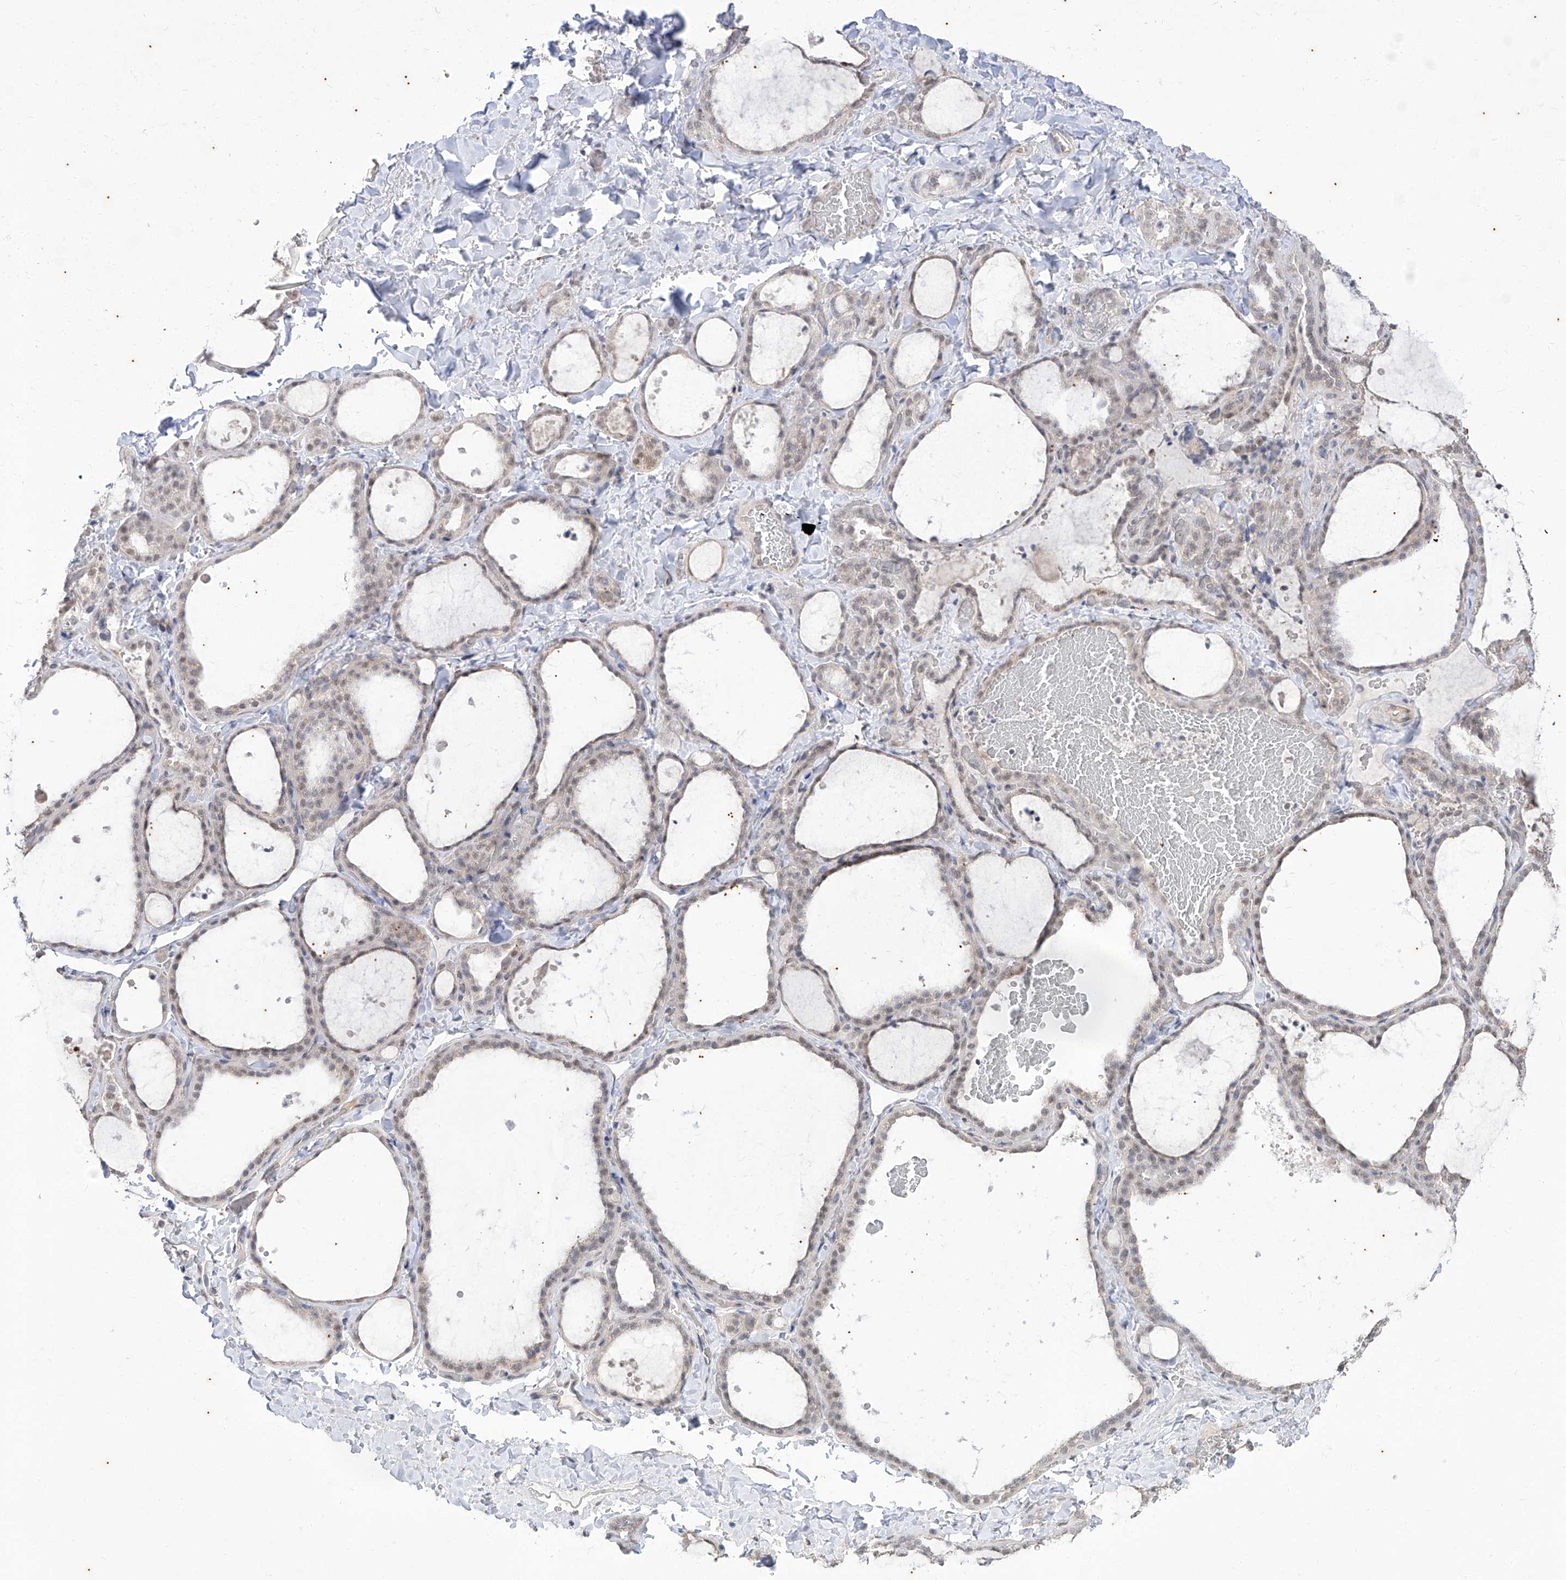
{"staining": {"intensity": "weak", "quantity": "25%-75%", "location": "nuclear"}, "tissue": "thyroid gland", "cell_type": "Glandular cells", "image_type": "normal", "snomed": [{"axis": "morphology", "description": "Normal tissue, NOS"}, {"axis": "topography", "description": "Thyroid gland"}], "caption": "High-magnification brightfield microscopy of unremarkable thyroid gland stained with DAB (brown) and counterstained with hematoxylin (blue). glandular cells exhibit weak nuclear staining is identified in approximately25%-75% of cells. (DAB (3,3'-diaminobenzidine) IHC with brightfield microscopy, high magnification).", "gene": "PHF20L1", "patient": {"sex": "female", "age": 22}}